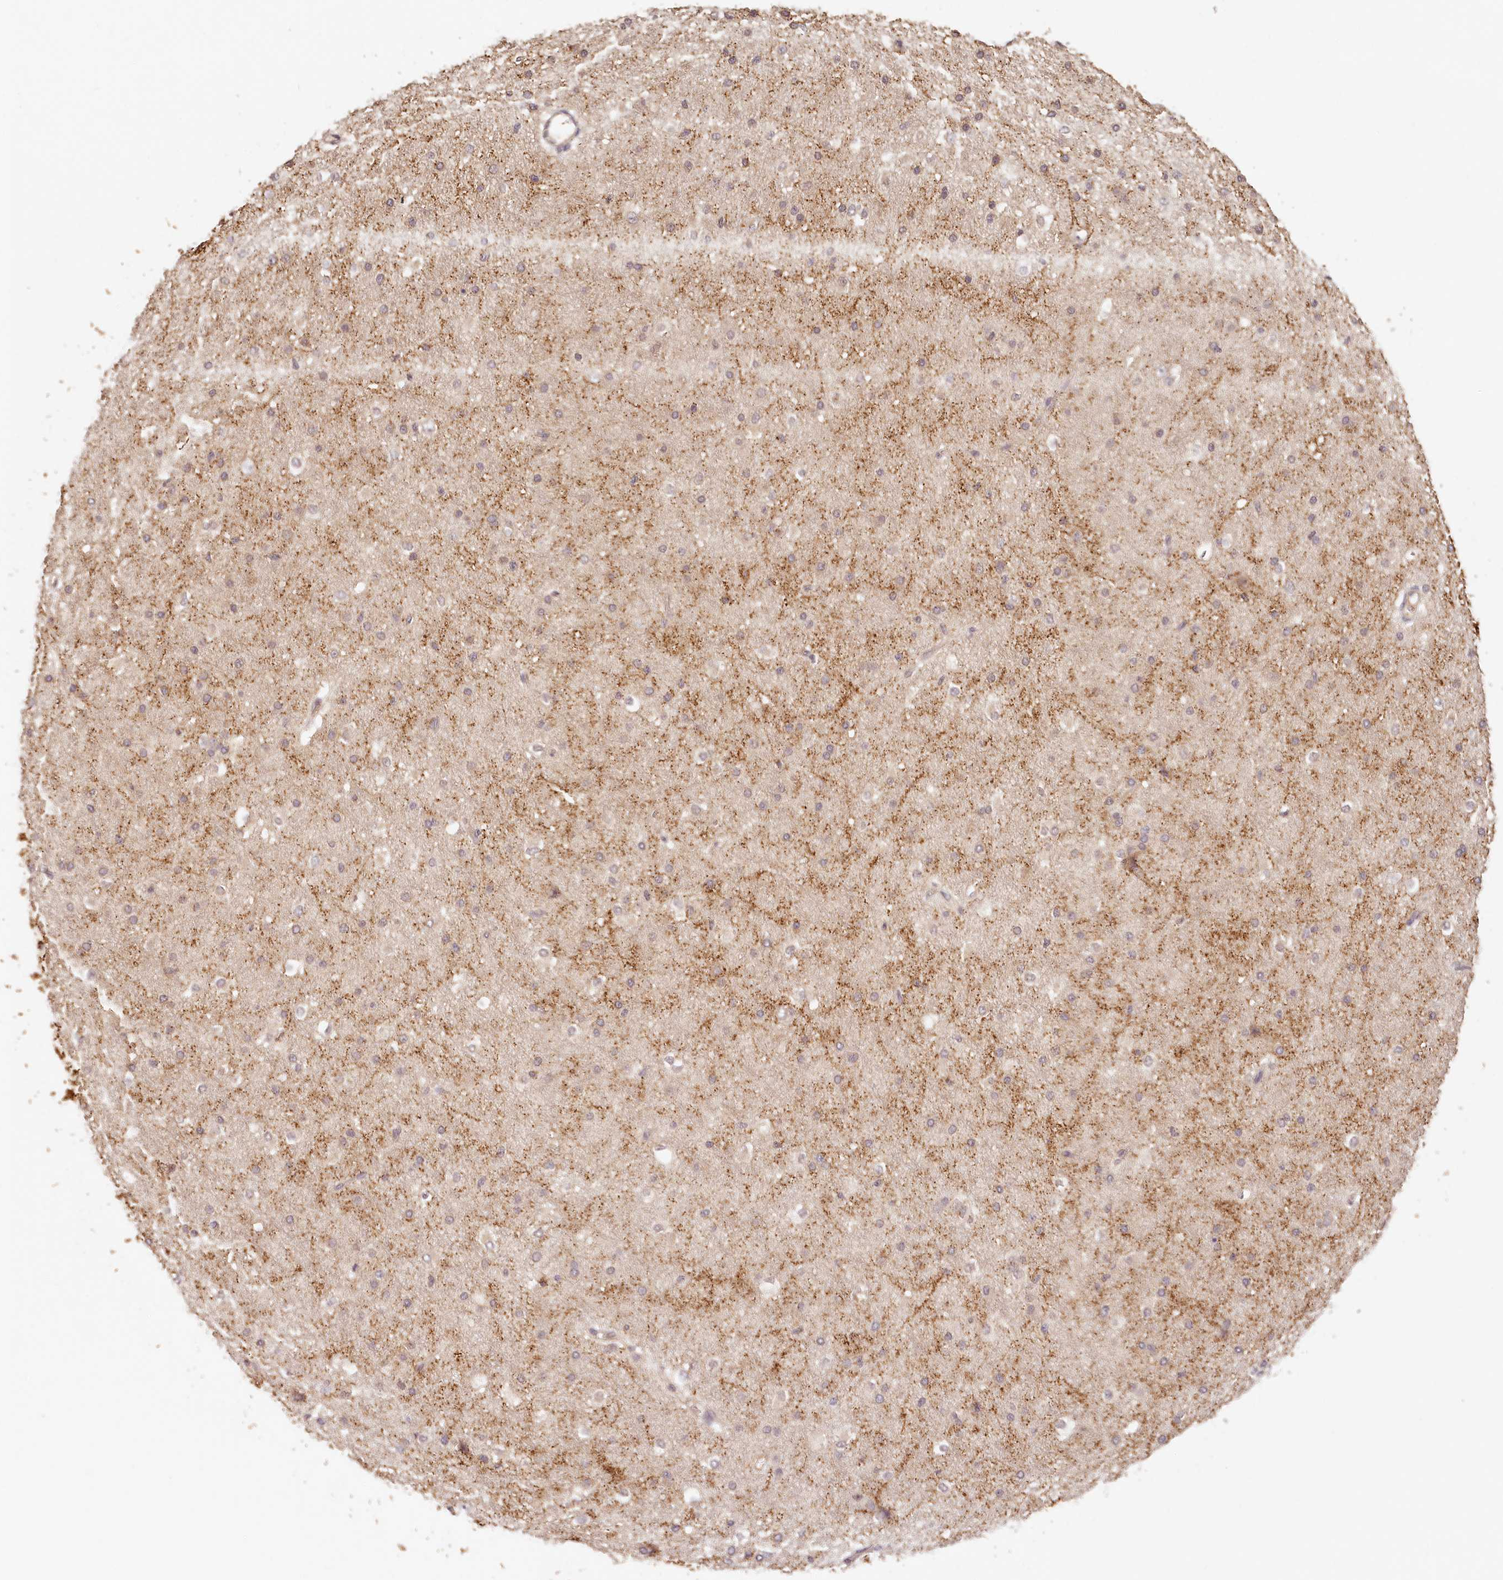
{"staining": {"intensity": "negative", "quantity": "none", "location": "none"}, "tissue": "cerebral cortex", "cell_type": "Endothelial cells", "image_type": "normal", "snomed": [{"axis": "morphology", "description": "Normal tissue, NOS"}, {"axis": "morphology", "description": "Developmental malformation"}, {"axis": "topography", "description": "Cerebral cortex"}], "caption": "High power microscopy photomicrograph of an immunohistochemistry histopathology image of unremarkable cerebral cortex, revealing no significant expression in endothelial cells.", "gene": "SYNGR1", "patient": {"sex": "female", "age": 30}}